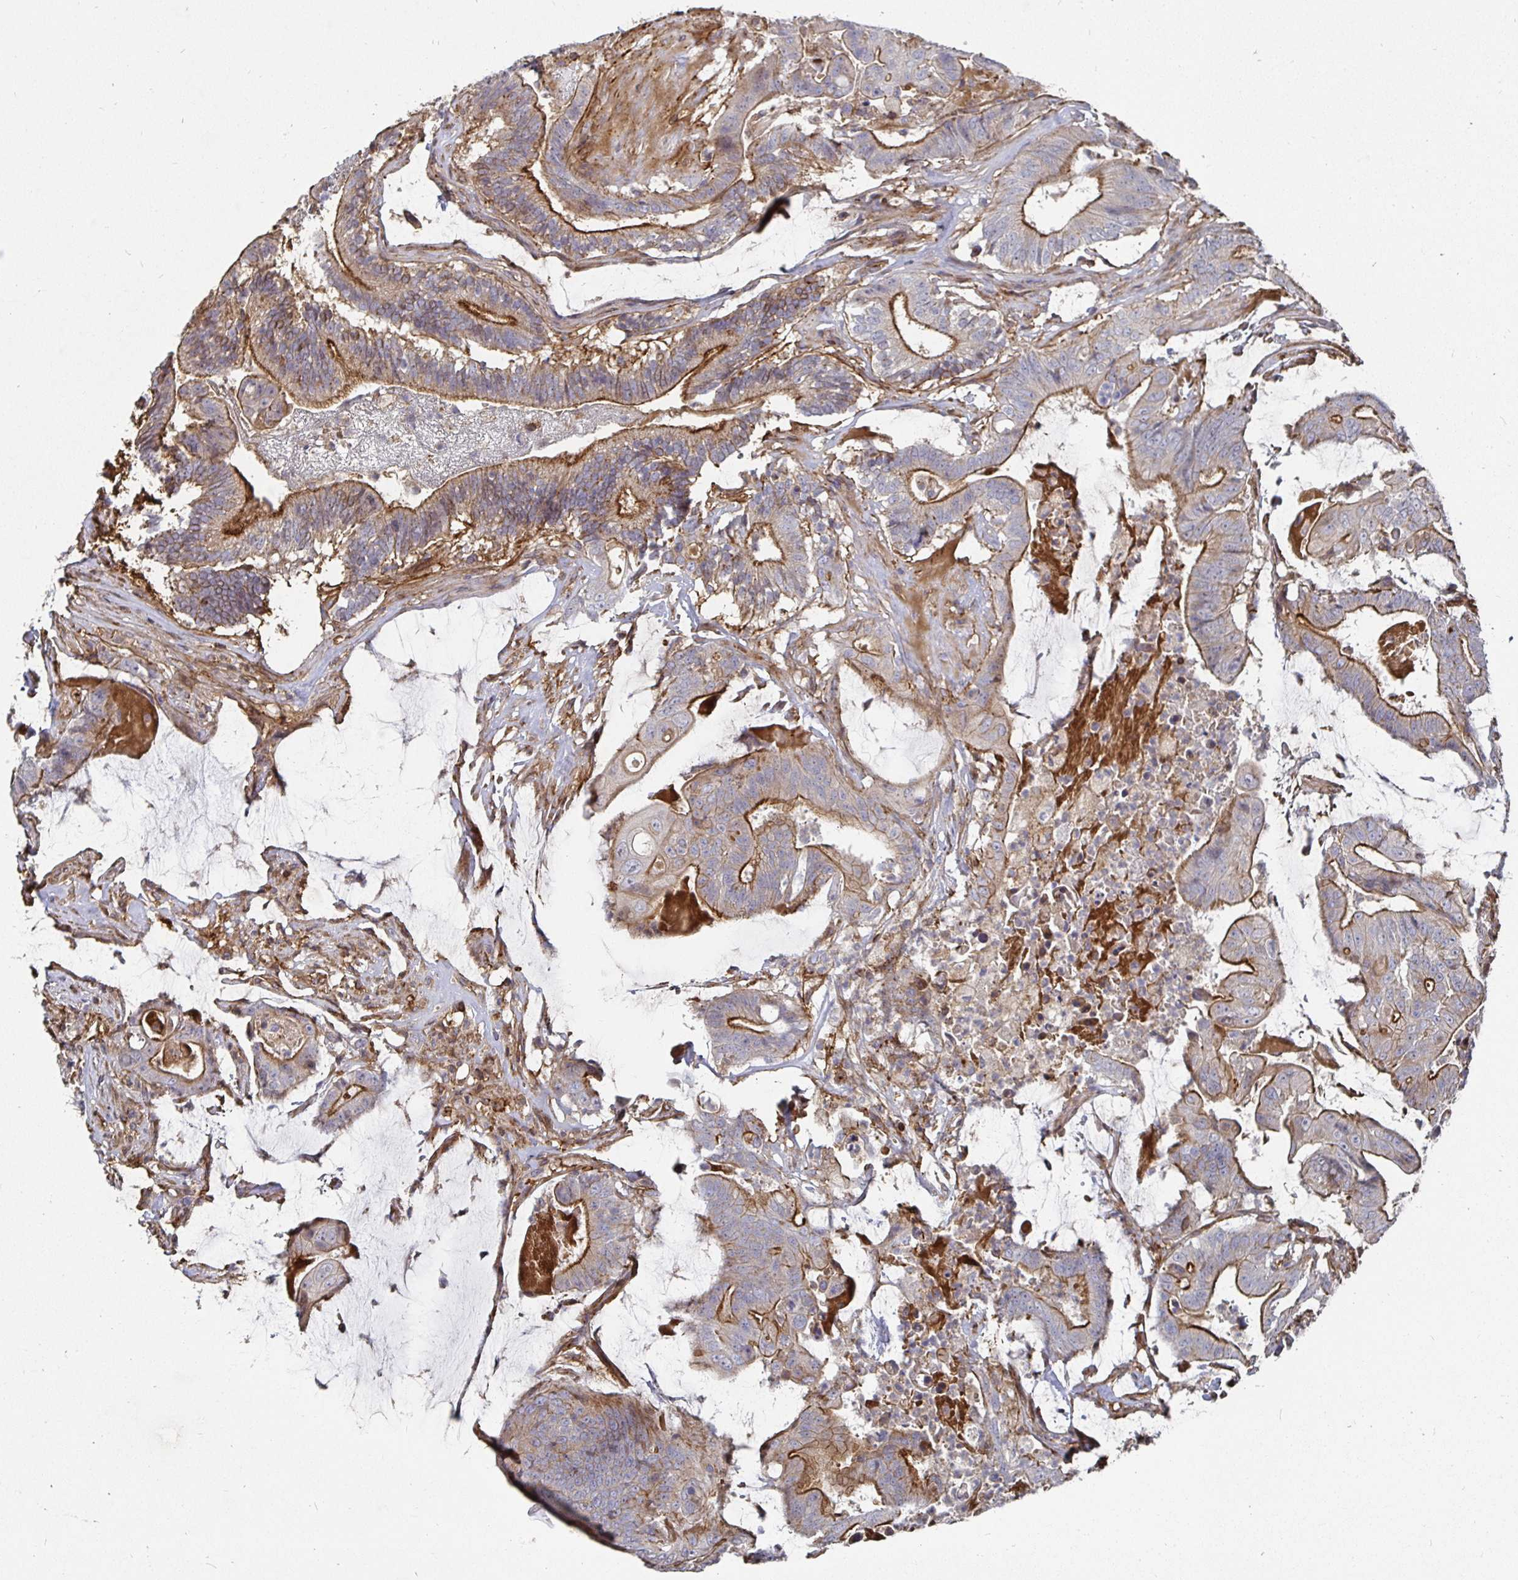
{"staining": {"intensity": "strong", "quantity": "25%-75%", "location": "cytoplasmic/membranous"}, "tissue": "colorectal cancer", "cell_type": "Tumor cells", "image_type": "cancer", "snomed": [{"axis": "morphology", "description": "Adenocarcinoma, NOS"}, {"axis": "topography", "description": "Colon"}], "caption": "Human colorectal cancer (adenocarcinoma) stained with a brown dye reveals strong cytoplasmic/membranous positive expression in about 25%-75% of tumor cells.", "gene": "GJA4", "patient": {"sex": "female", "age": 43}}